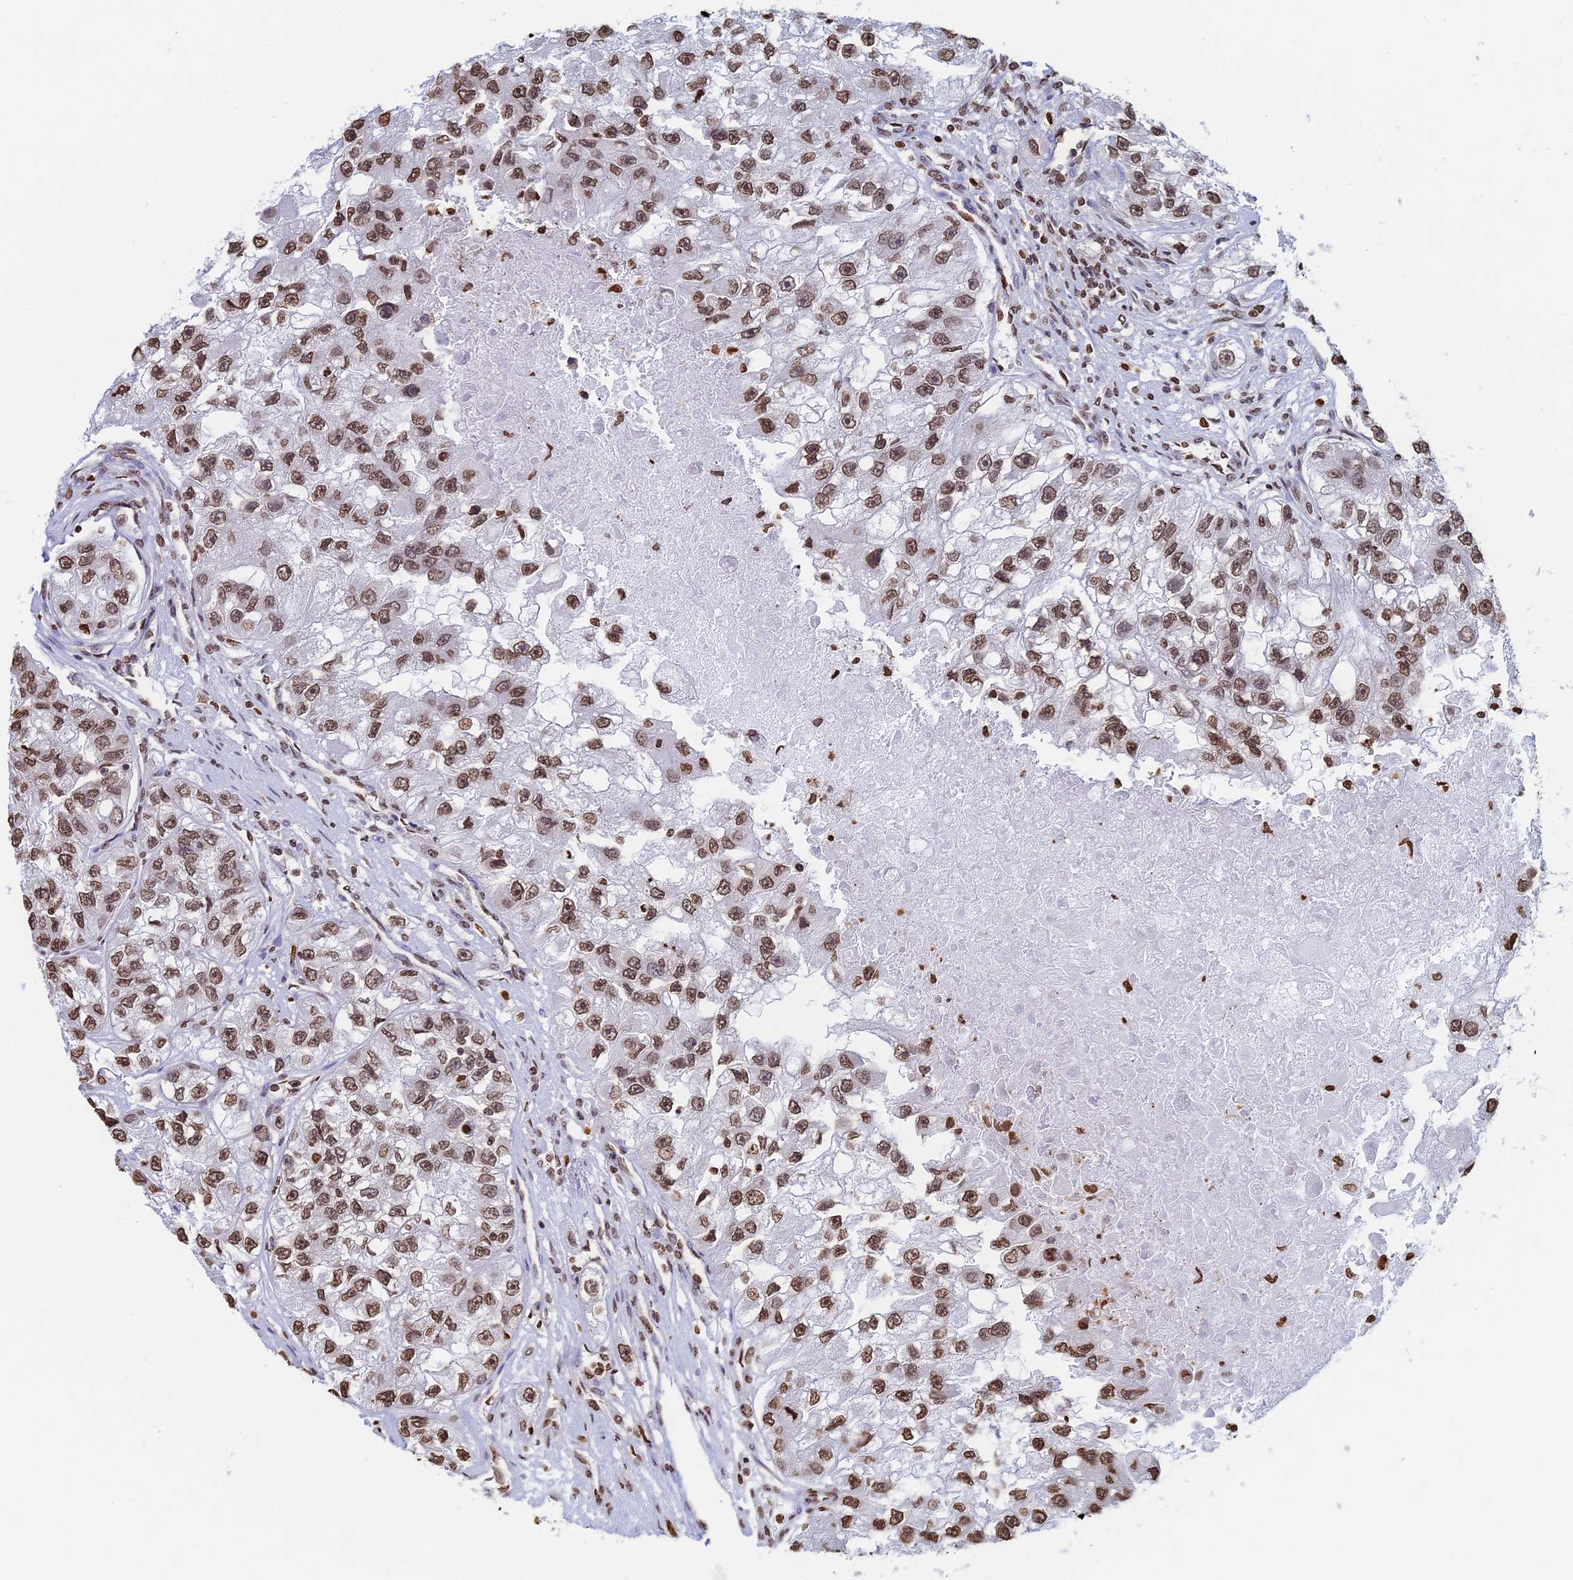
{"staining": {"intensity": "moderate", "quantity": ">75%", "location": "nuclear"}, "tissue": "renal cancer", "cell_type": "Tumor cells", "image_type": "cancer", "snomed": [{"axis": "morphology", "description": "Adenocarcinoma, NOS"}, {"axis": "topography", "description": "Kidney"}], "caption": "Immunohistochemistry (DAB) staining of human renal cancer (adenocarcinoma) shows moderate nuclear protein expression in about >75% of tumor cells. (Brightfield microscopy of DAB IHC at high magnification).", "gene": "GBP3", "patient": {"sex": "male", "age": 63}}